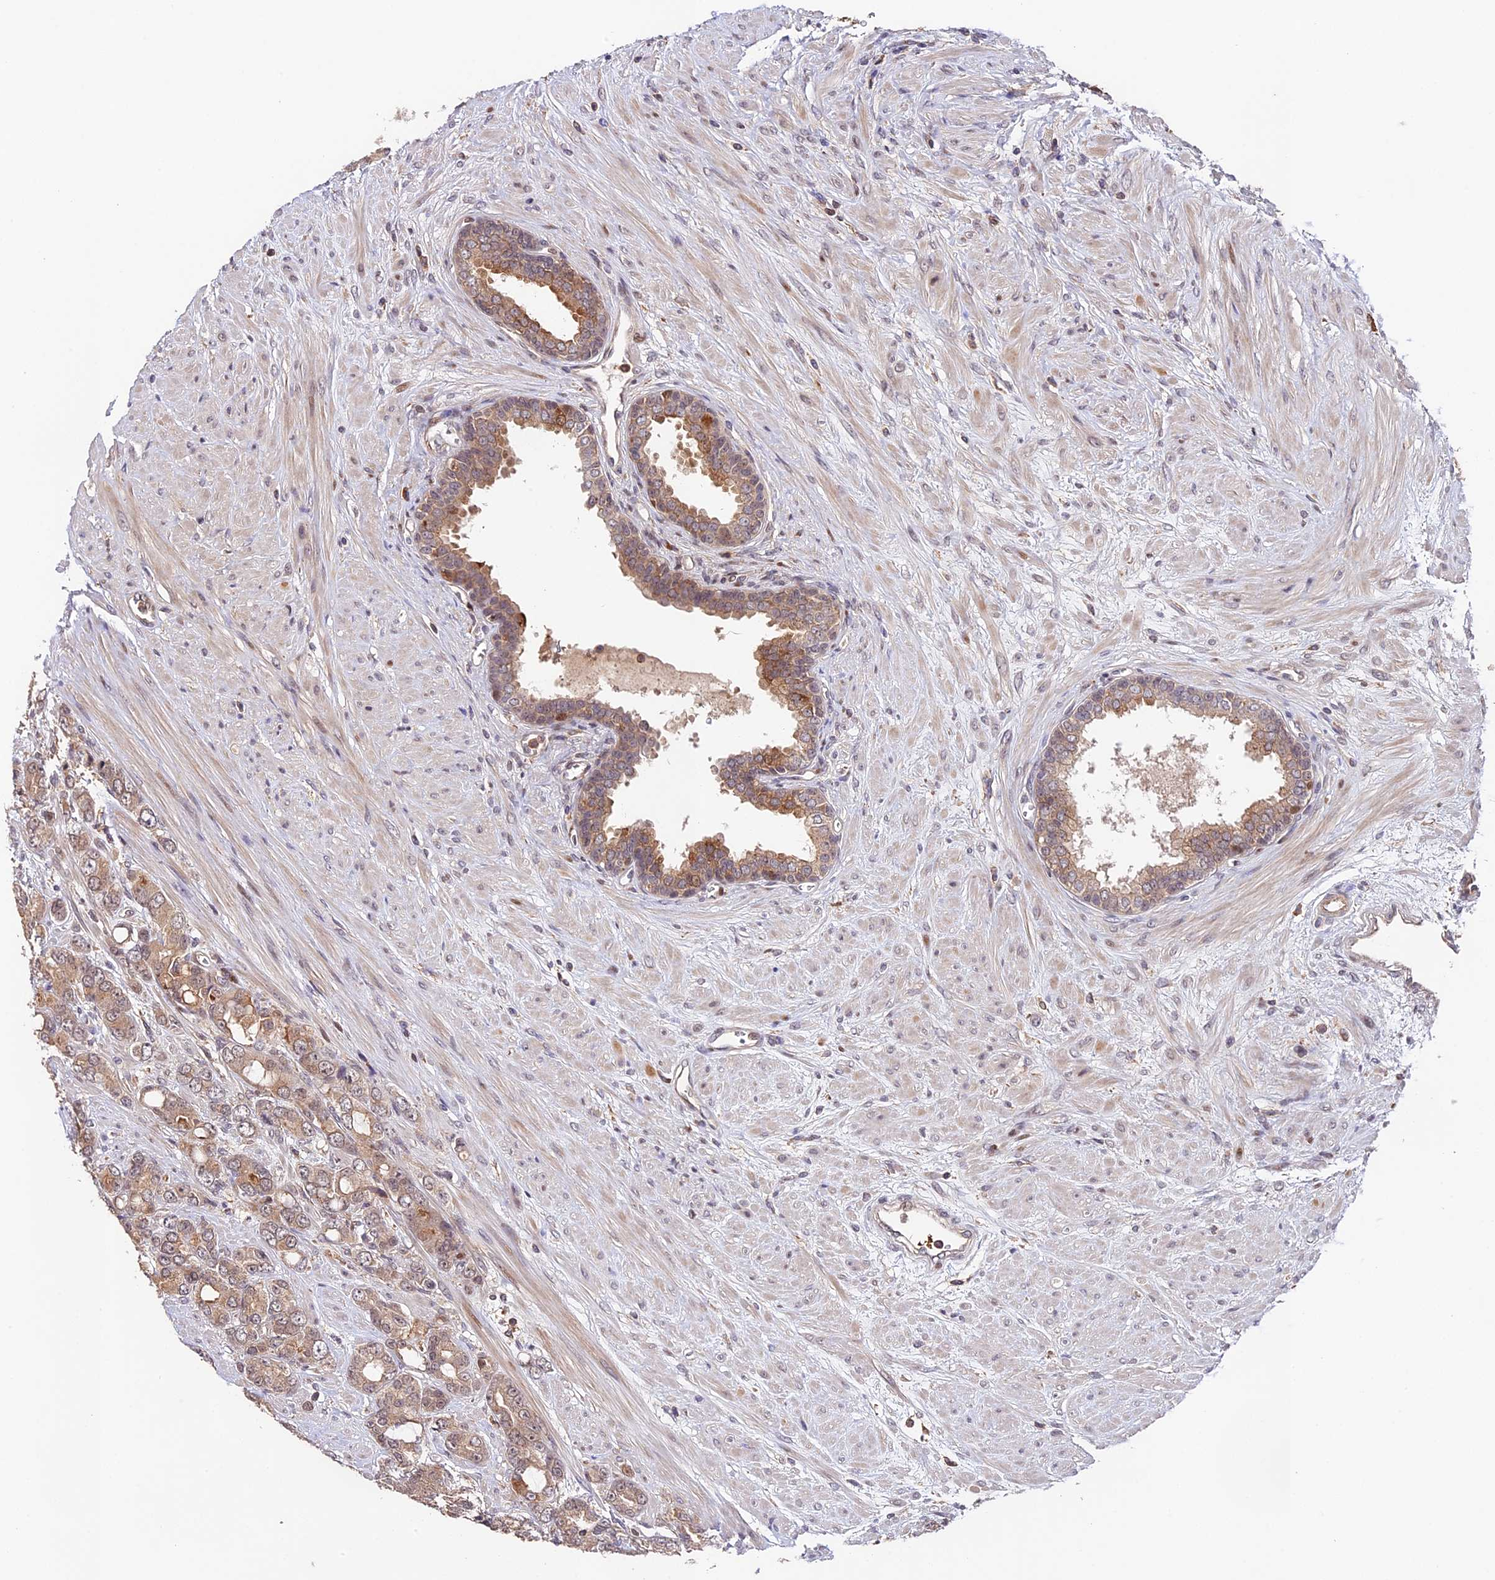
{"staining": {"intensity": "weak", "quantity": "25%-75%", "location": "cytoplasmic/membranous"}, "tissue": "prostate cancer", "cell_type": "Tumor cells", "image_type": "cancer", "snomed": [{"axis": "morphology", "description": "Adenocarcinoma, High grade"}, {"axis": "topography", "description": "Prostate"}], "caption": "Immunohistochemical staining of adenocarcinoma (high-grade) (prostate) shows low levels of weak cytoplasmic/membranous protein positivity in about 25%-75% of tumor cells.", "gene": "CACNA1H", "patient": {"sex": "male", "age": 62}}